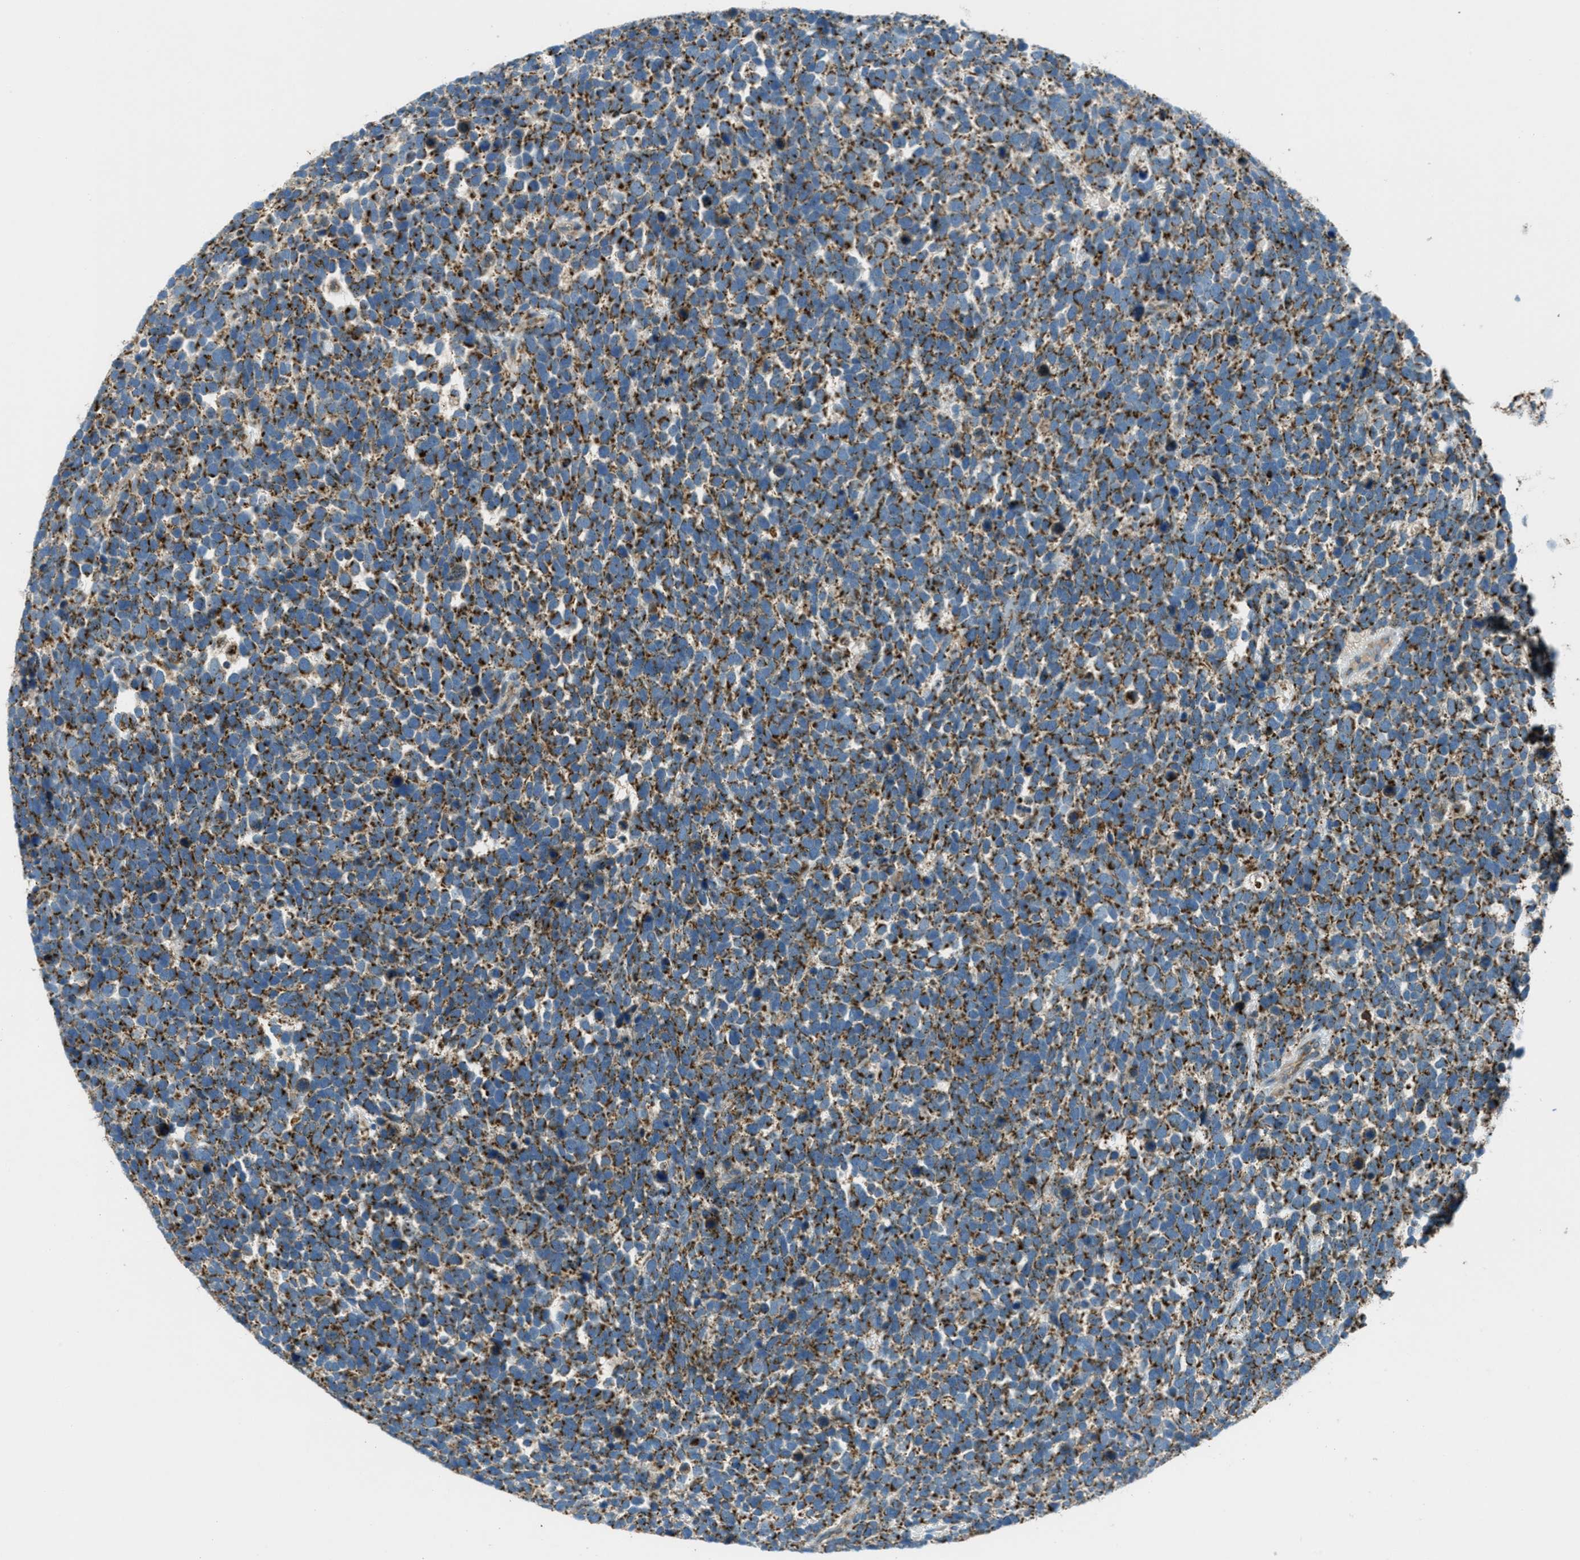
{"staining": {"intensity": "moderate", "quantity": ">75%", "location": "cytoplasmic/membranous"}, "tissue": "urothelial cancer", "cell_type": "Tumor cells", "image_type": "cancer", "snomed": [{"axis": "morphology", "description": "Urothelial carcinoma, High grade"}, {"axis": "topography", "description": "Urinary bladder"}], "caption": "This histopathology image displays urothelial carcinoma (high-grade) stained with IHC to label a protein in brown. The cytoplasmic/membranous of tumor cells show moderate positivity for the protein. Nuclei are counter-stained blue.", "gene": "BCKDK", "patient": {"sex": "female", "age": 82}}